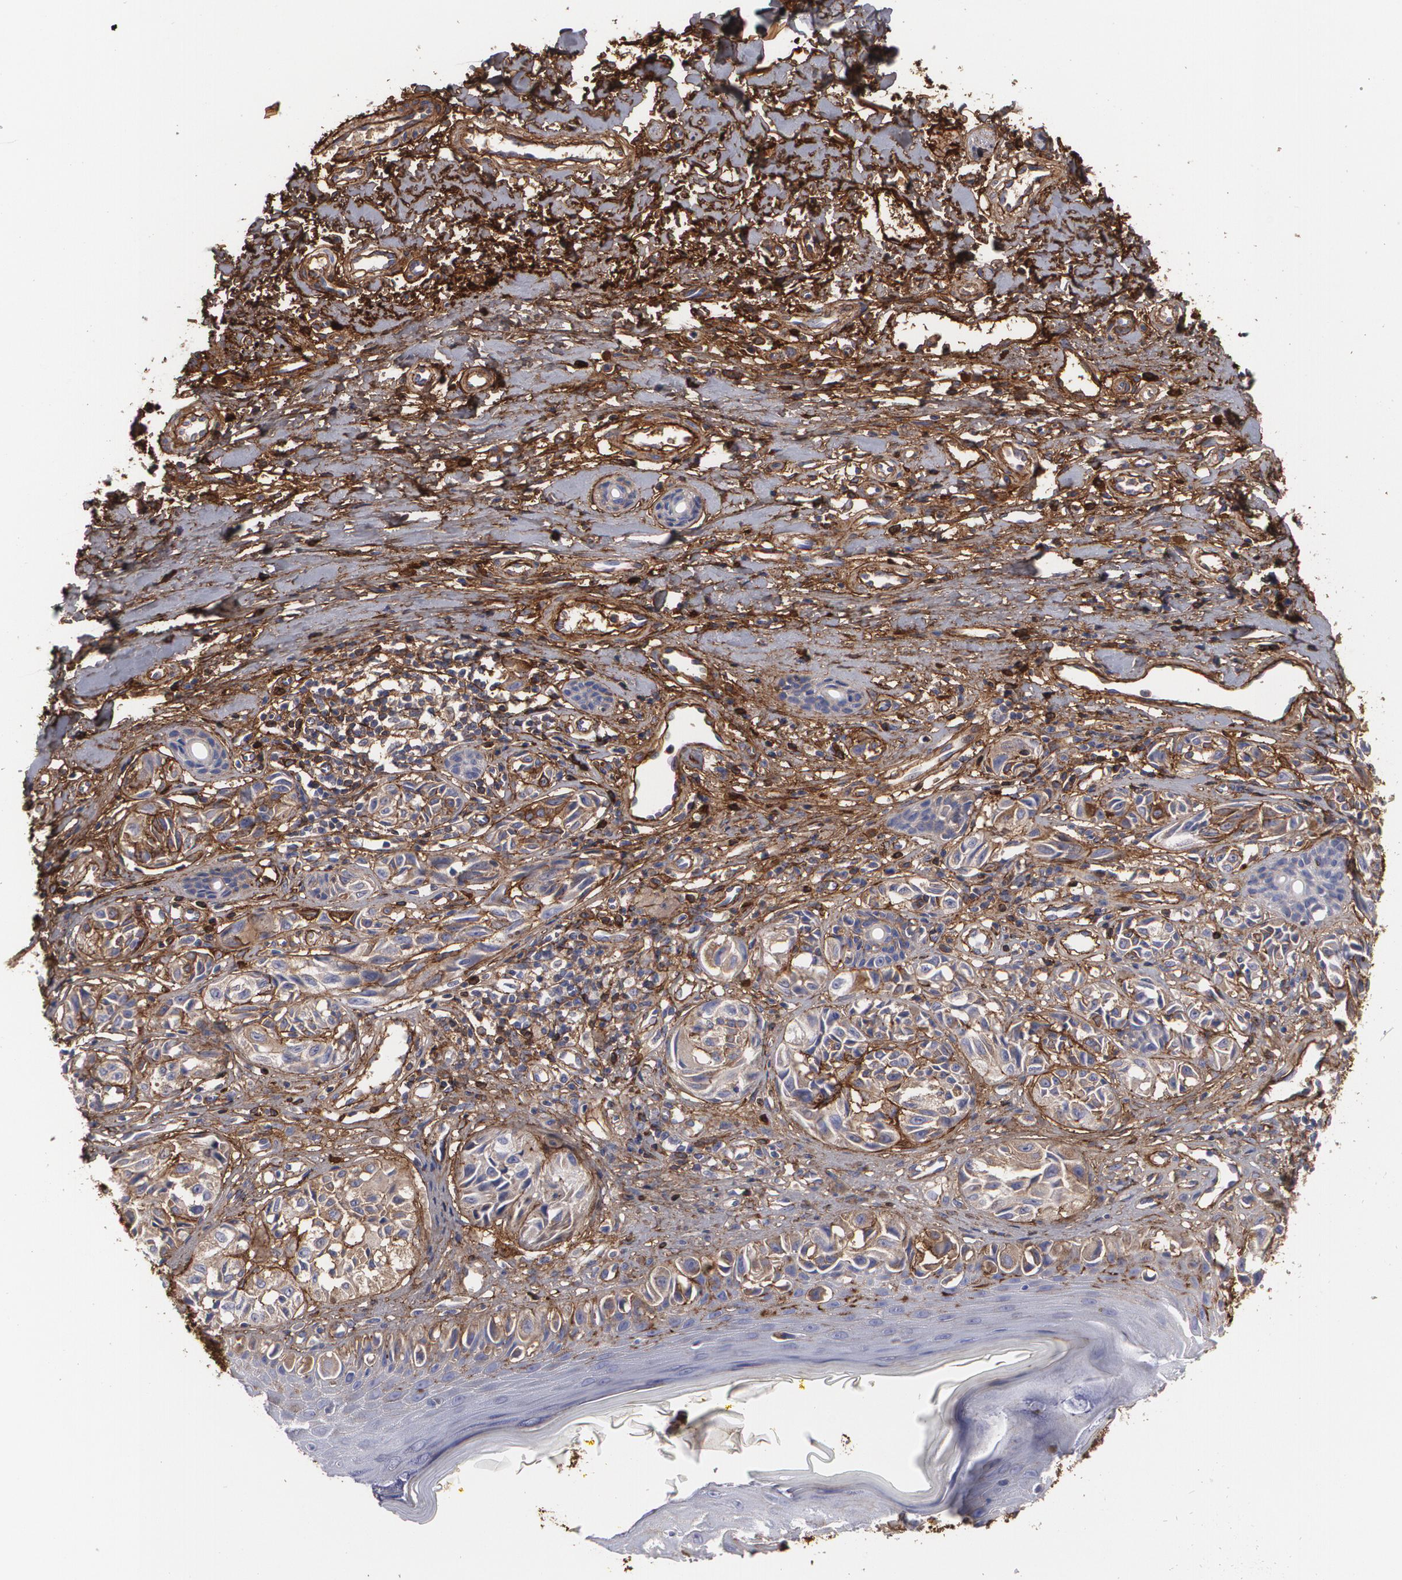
{"staining": {"intensity": "weak", "quantity": "25%-75%", "location": "cytoplasmic/membranous"}, "tissue": "melanoma", "cell_type": "Tumor cells", "image_type": "cancer", "snomed": [{"axis": "morphology", "description": "Malignant melanoma, NOS"}, {"axis": "topography", "description": "Skin"}], "caption": "Immunohistochemistry staining of melanoma, which shows low levels of weak cytoplasmic/membranous staining in about 25%-75% of tumor cells indicating weak cytoplasmic/membranous protein staining. The staining was performed using DAB (brown) for protein detection and nuclei were counterstained in hematoxylin (blue).", "gene": "FBLN1", "patient": {"sex": "male", "age": 67}}